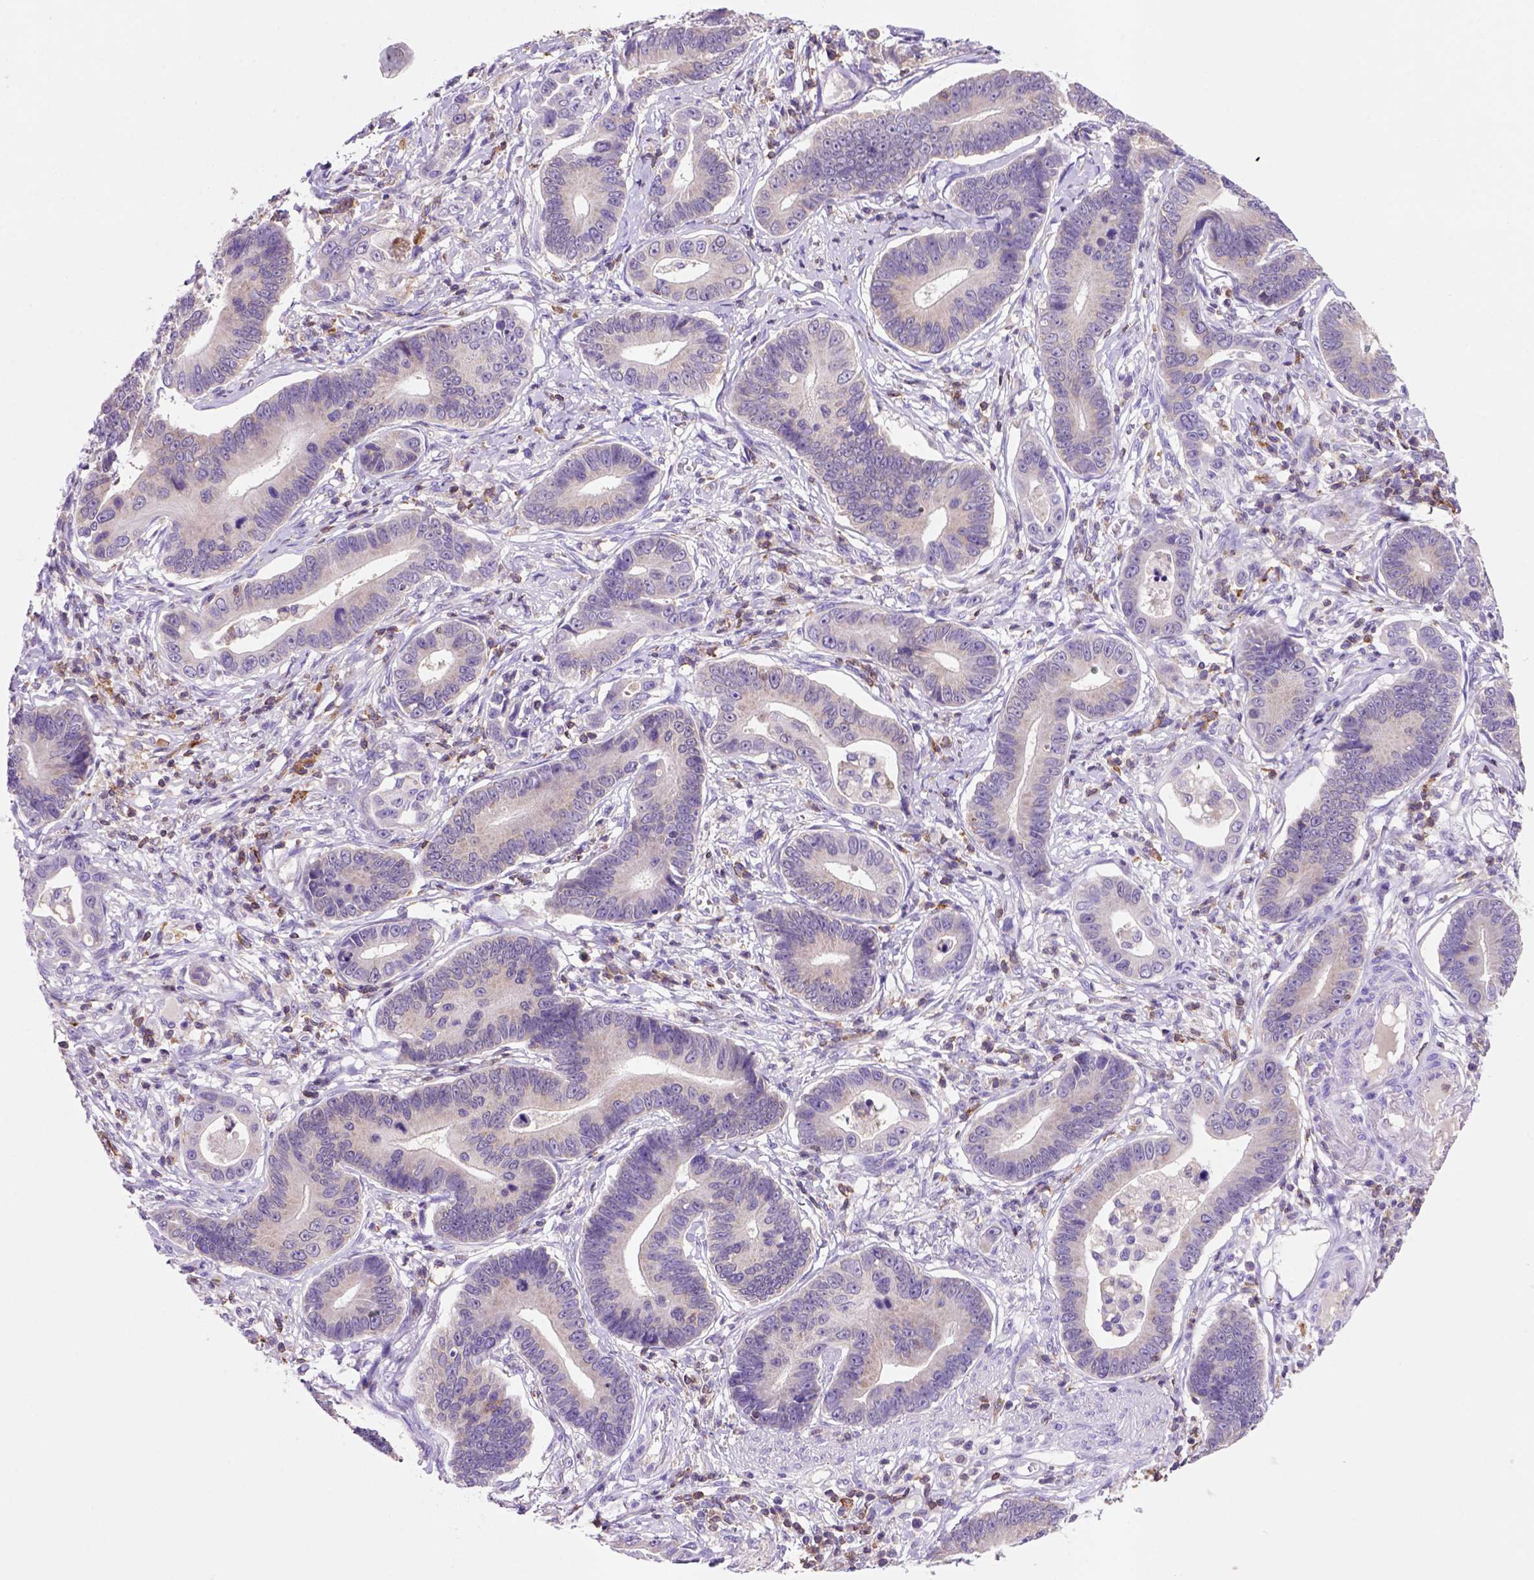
{"staining": {"intensity": "weak", "quantity": "<25%", "location": "cytoplasmic/membranous"}, "tissue": "stomach cancer", "cell_type": "Tumor cells", "image_type": "cancer", "snomed": [{"axis": "morphology", "description": "Adenocarcinoma, NOS"}, {"axis": "topography", "description": "Stomach"}], "caption": "An image of human stomach cancer (adenocarcinoma) is negative for staining in tumor cells.", "gene": "INPP5D", "patient": {"sex": "male", "age": 84}}